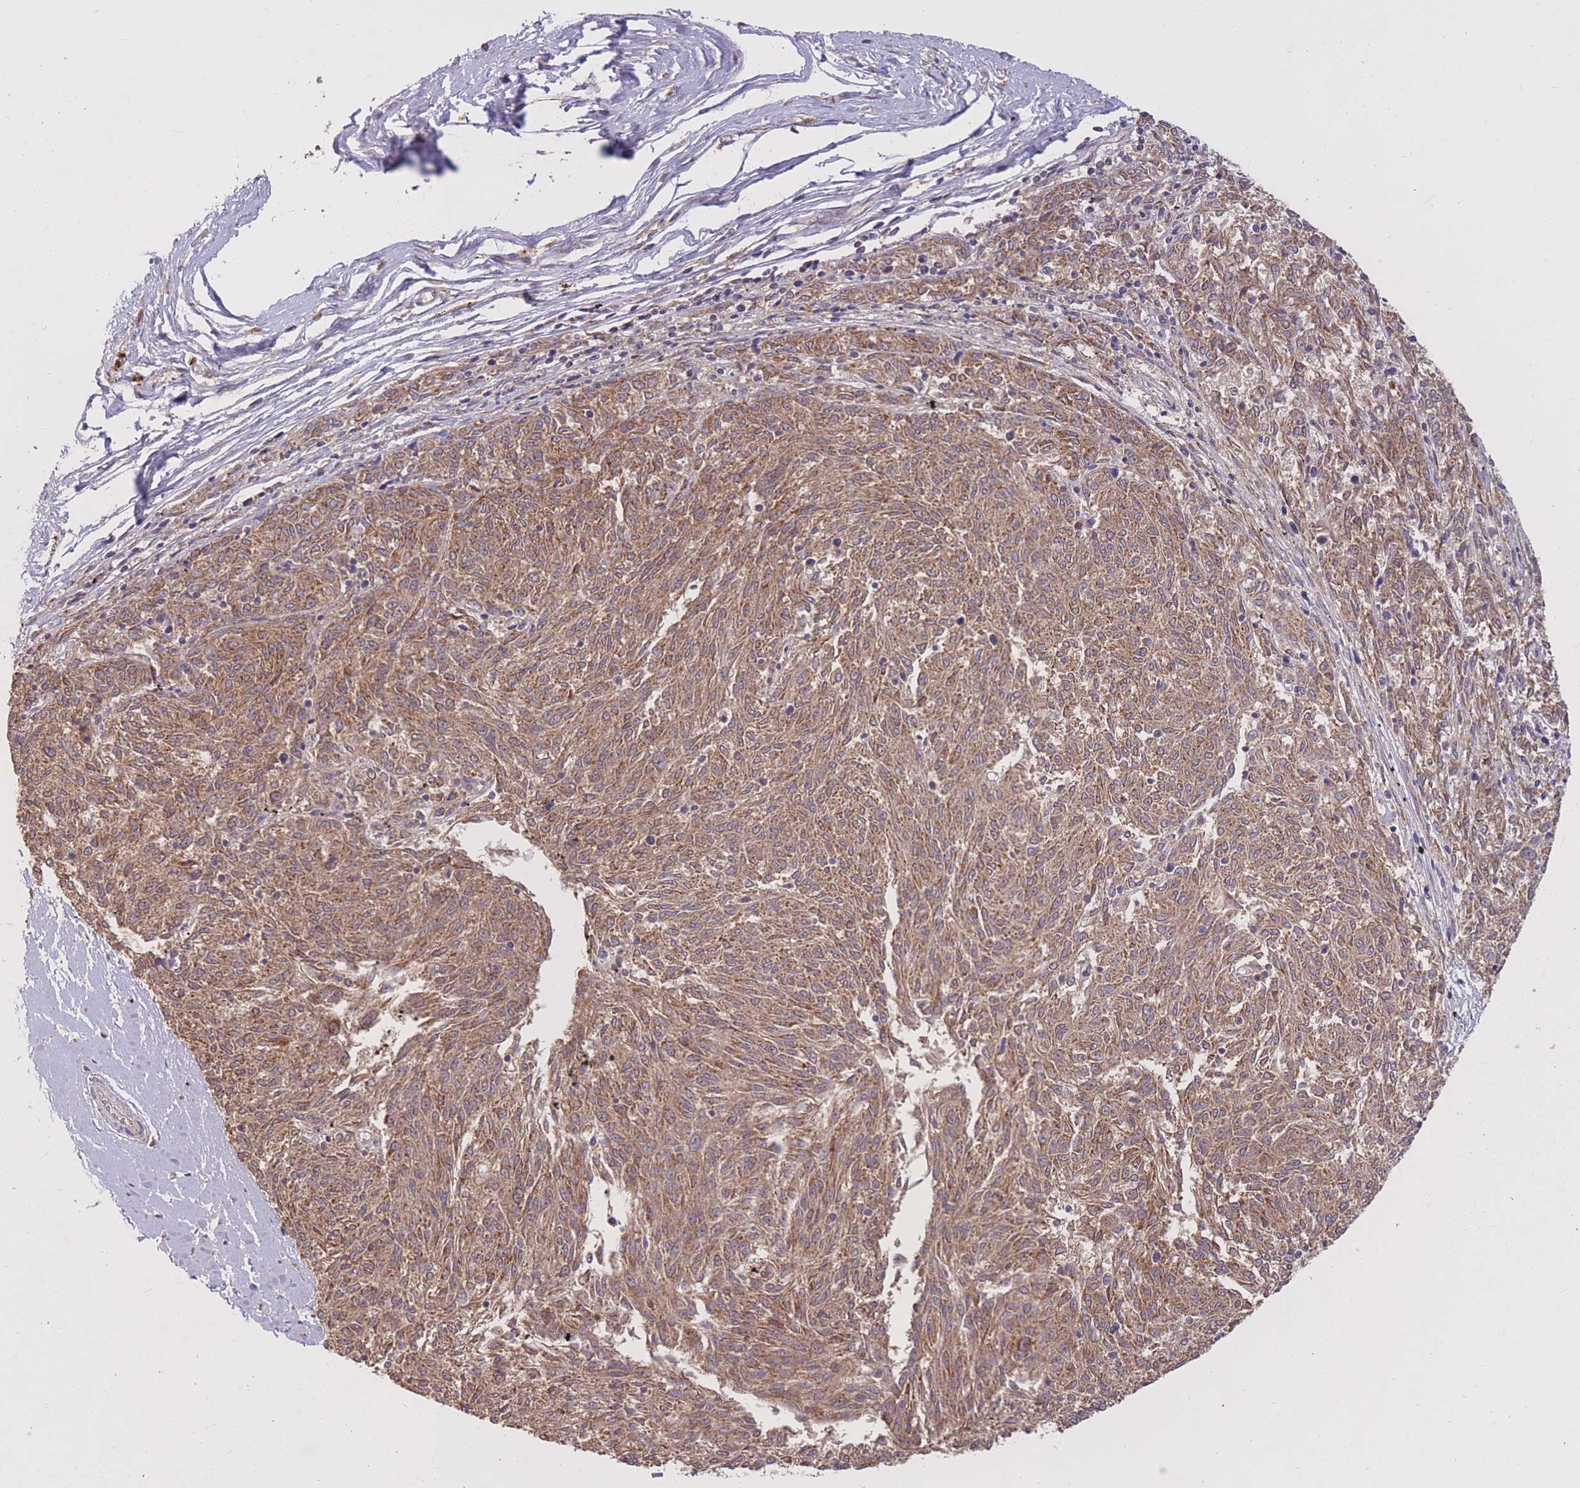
{"staining": {"intensity": "moderate", "quantity": ">75%", "location": "cytoplasmic/membranous"}, "tissue": "melanoma", "cell_type": "Tumor cells", "image_type": "cancer", "snomed": [{"axis": "morphology", "description": "Malignant melanoma, NOS"}, {"axis": "topography", "description": "Skin"}], "caption": "An immunohistochemistry photomicrograph of neoplastic tissue is shown. Protein staining in brown labels moderate cytoplasmic/membranous positivity in melanoma within tumor cells. The staining was performed using DAB (3,3'-diaminobenzidine) to visualize the protein expression in brown, while the nuclei were stained in blue with hematoxylin (Magnification: 20x).", "gene": "IGF2BP2", "patient": {"sex": "female", "age": 72}}